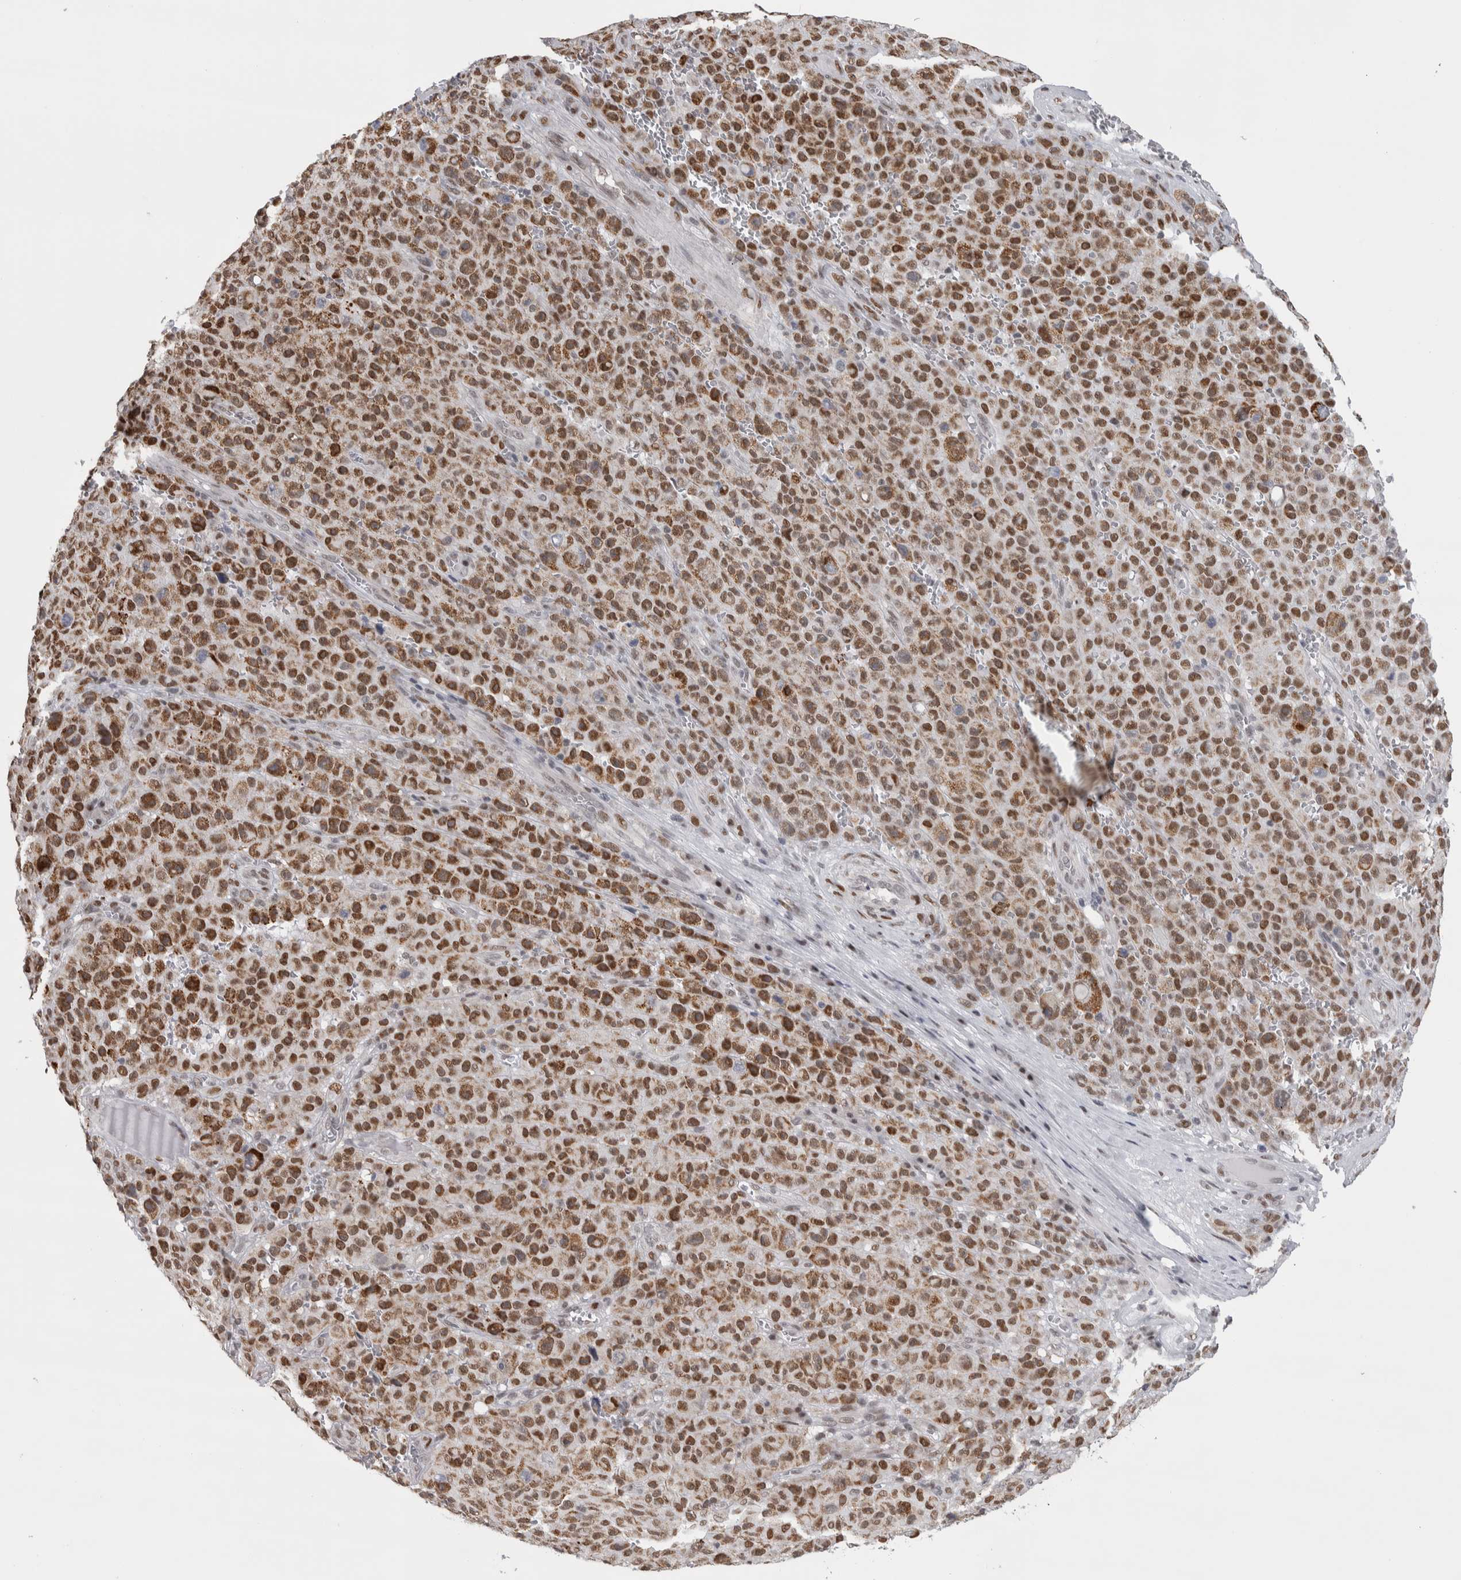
{"staining": {"intensity": "strong", "quantity": ">75%", "location": "cytoplasmic/membranous,nuclear"}, "tissue": "melanoma", "cell_type": "Tumor cells", "image_type": "cancer", "snomed": [{"axis": "morphology", "description": "Malignant melanoma, NOS"}, {"axis": "topography", "description": "Skin"}], "caption": "About >75% of tumor cells in malignant melanoma display strong cytoplasmic/membranous and nuclear protein expression as visualized by brown immunohistochemical staining.", "gene": "HEXIM2", "patient": {"sex": "female", "age": 82}}